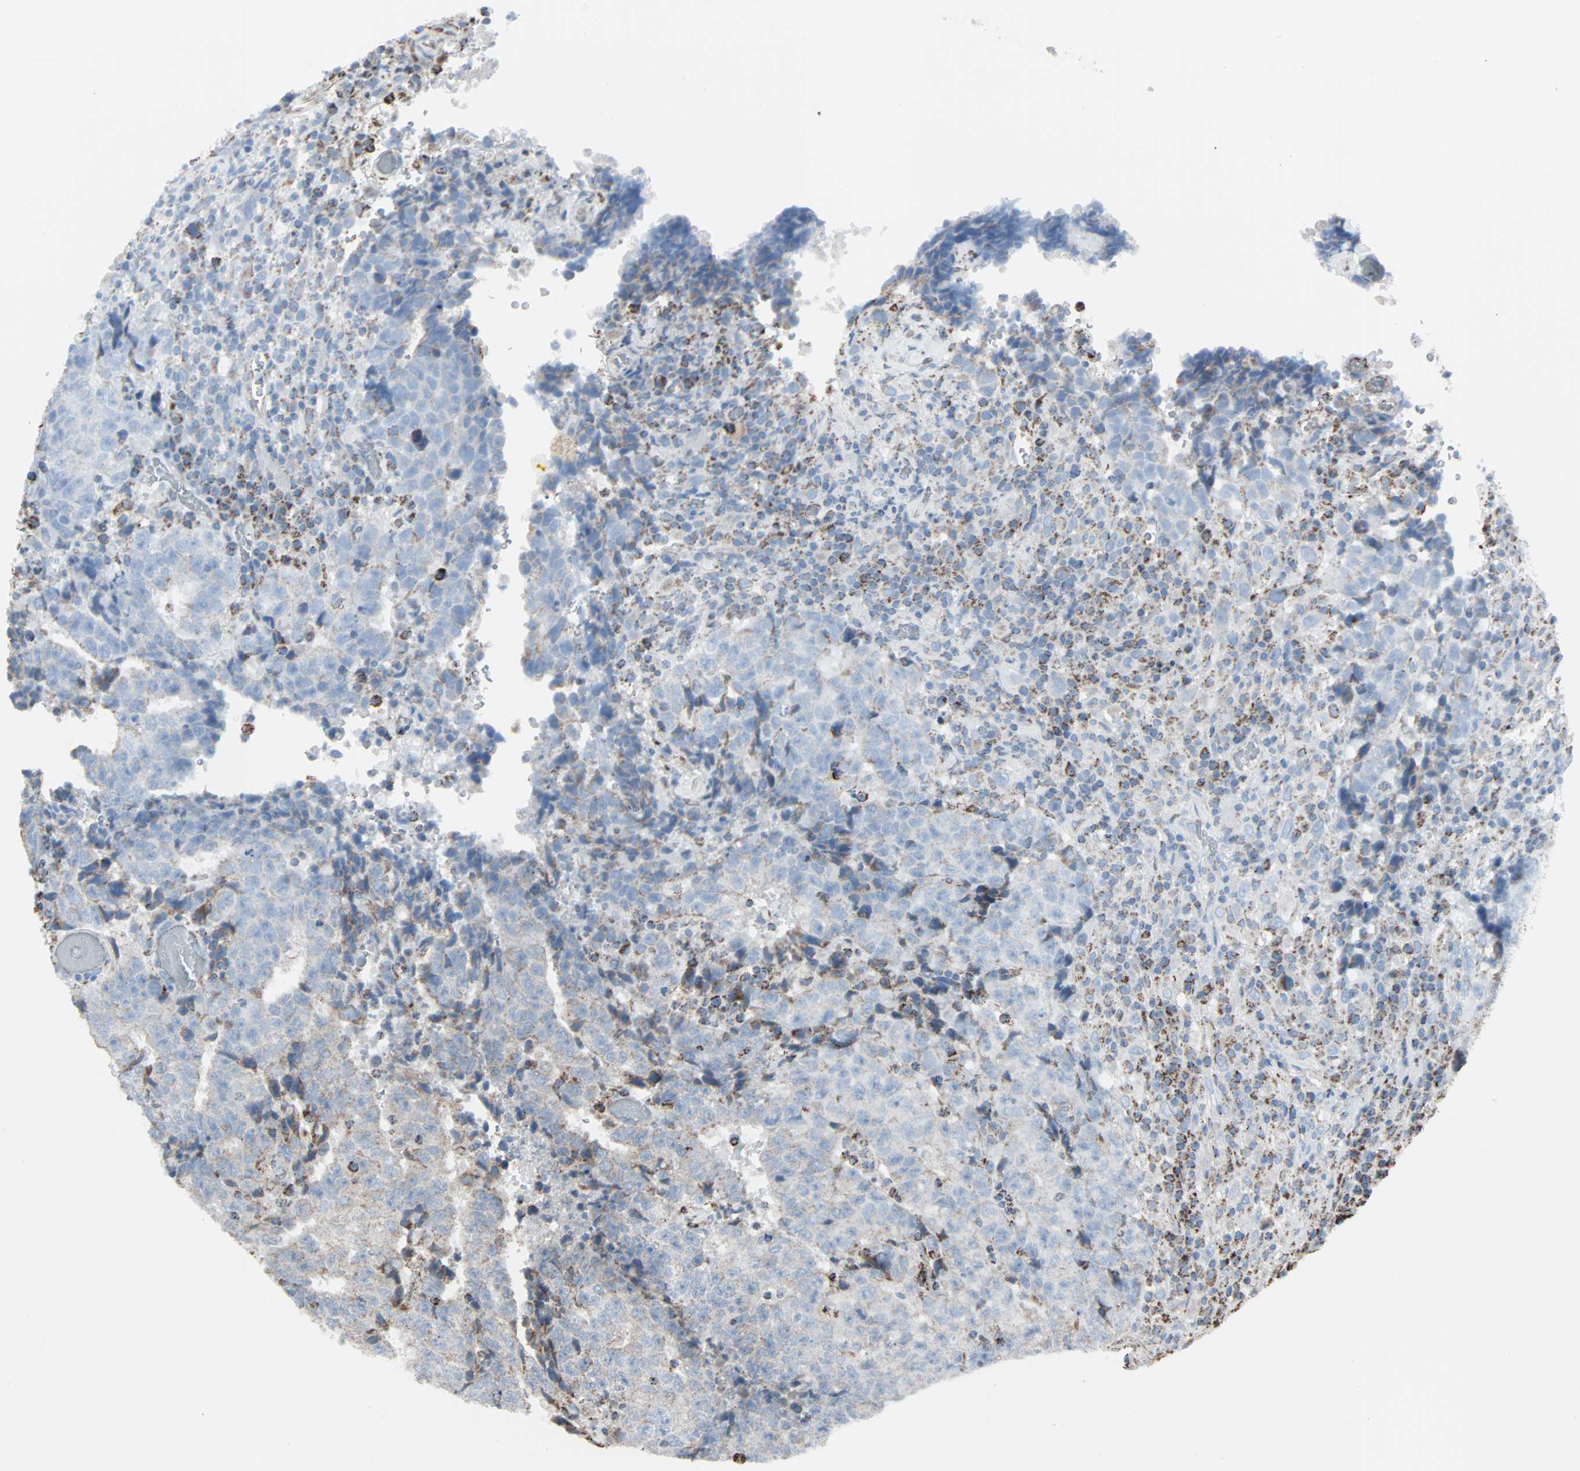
{"staining": {"intensity": "negative", "quantity": "none", "location": "none"}, "tissue": "testis cancer", "cell_type": "Tumor cells", "image_type": "cancer", "snomed": [{"axis": "morphology", "description": "Necrosis, NOS"}, {"axis": "morphology", "description": "Carcinoma, Embryonal, NOS"}, {"axis": "topography", "description": "Testis"}], "caption": "Immunohistochemistry micrograph of human testis cancer (embryonal carcinoma) stained for a protein (brown), which exhibits no positivity in tumor cells.", "gene": "IDH2", "patient": {"sex": "male", "age": 19}}